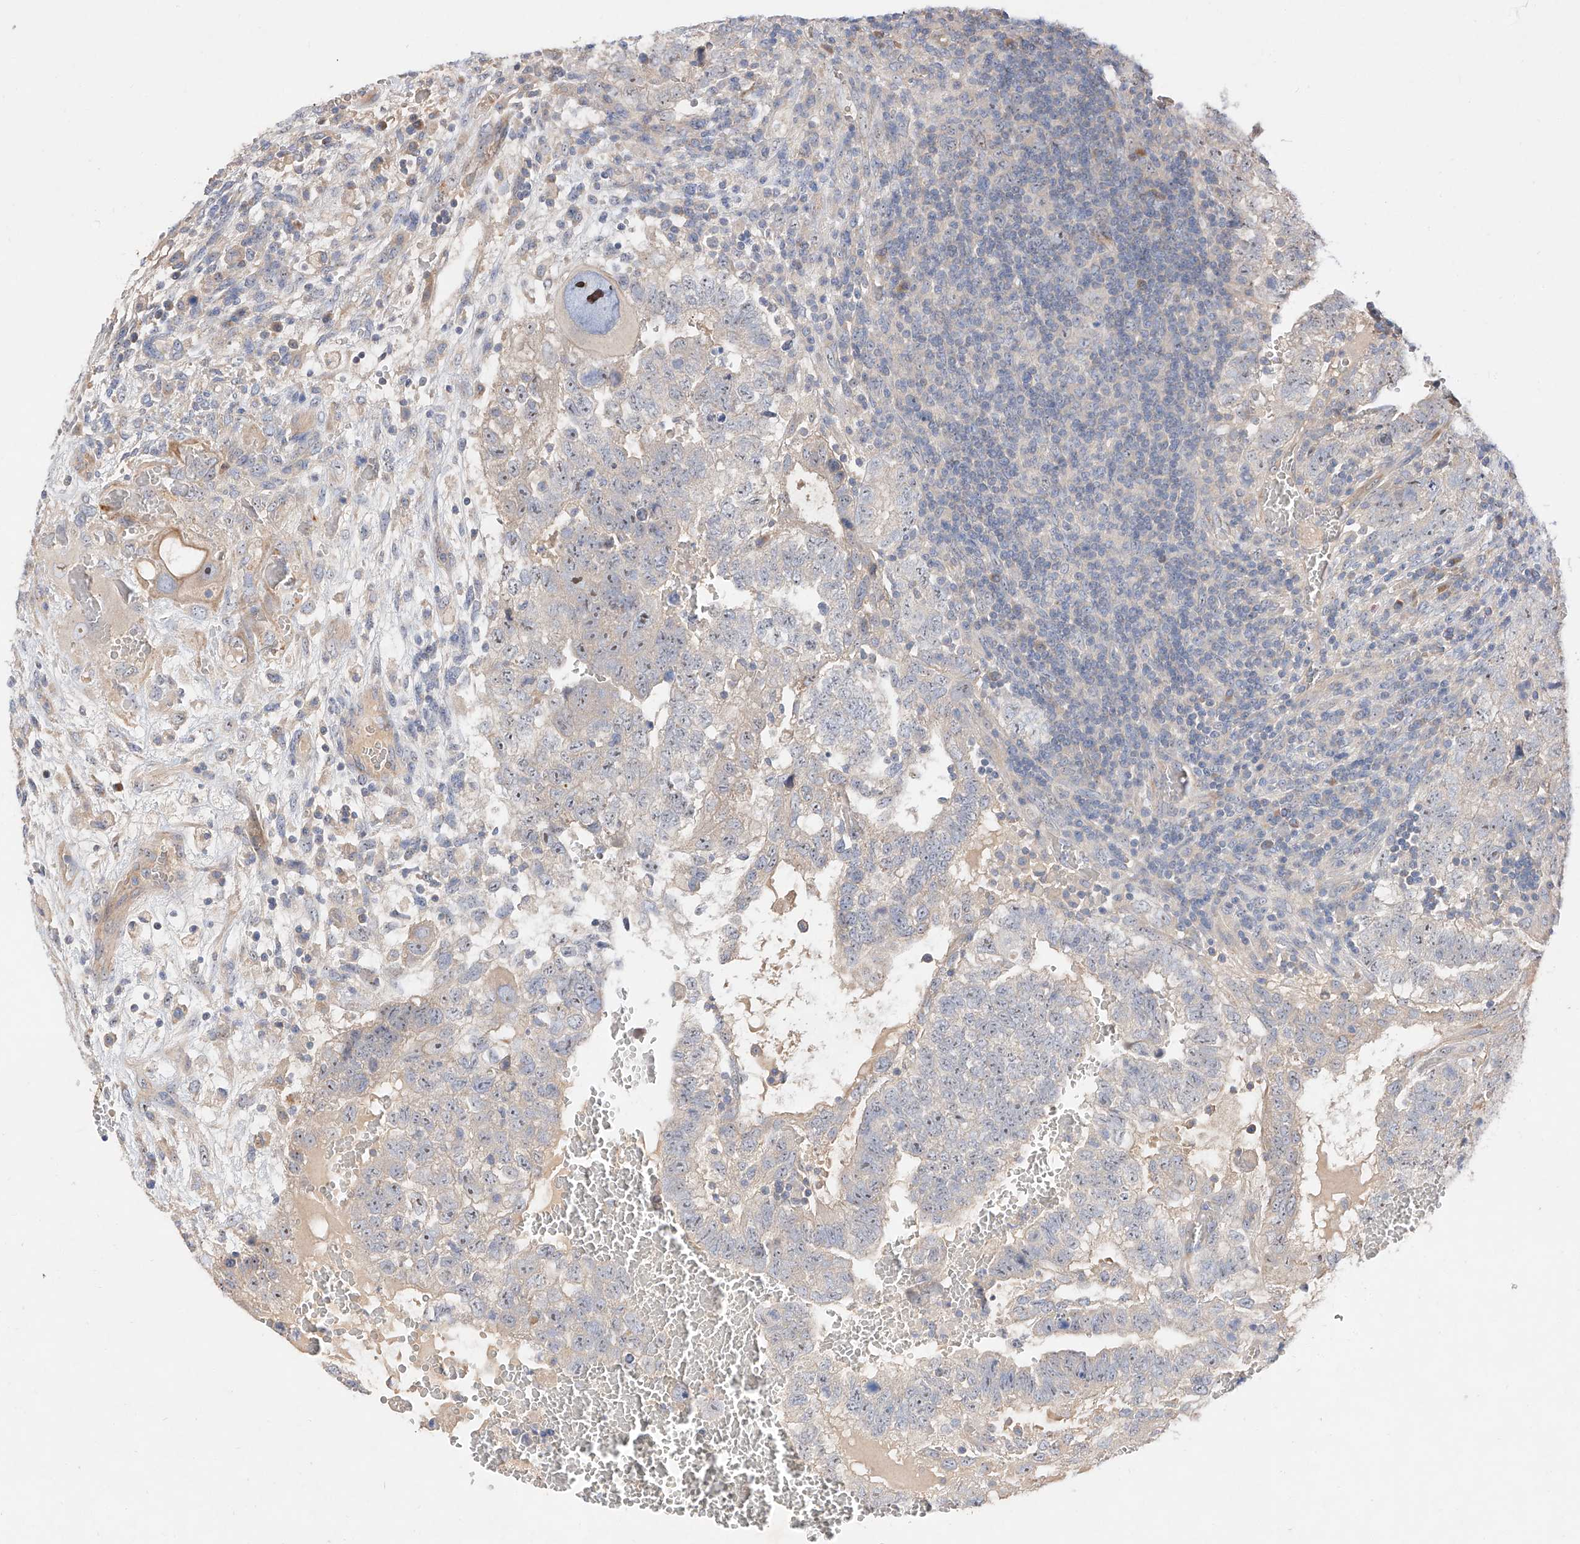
{"staining": {"intensity": "negative", "quantity": "none", "location": "none"}, "tissue": "testis cancer", "cell_type": "Tumor cells", "image_type": "cancer", "snomed": [{"axis": "morphology", "description": "Carcinoma, Embryonal, NOS"}, {"axis": "topography", "description": "Testis"}], "caption": "This is an immunohistochemistry micrograph of embryonal carcinoma (testis). There is no staining in tumor cells.", "gene": "DIRAS3", "patient": {"sex": "male", "age": 37}}